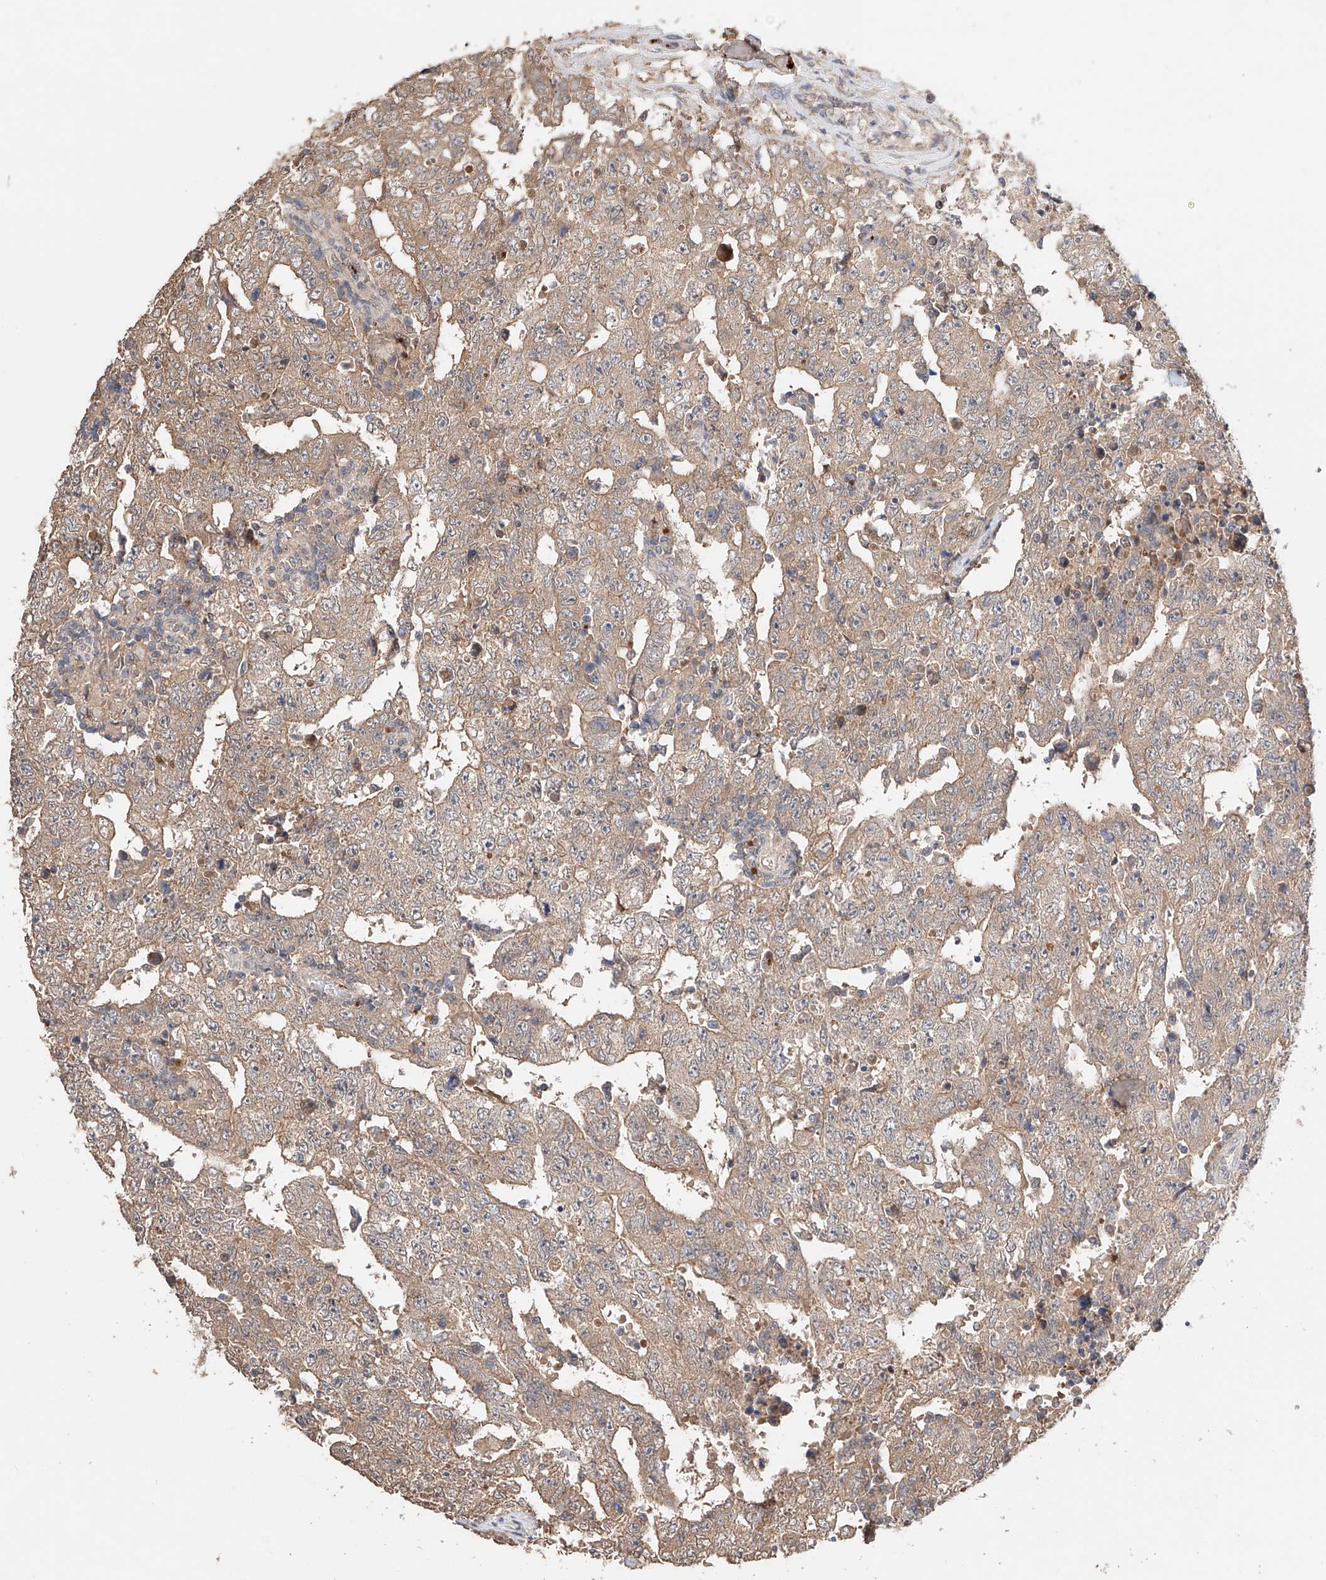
{"staining": {"intensity": "weak", "quantity": ">75%", "location": "cytoplasmic/membranous"}, "tissue": "testis cancer", "cell_type": "Tumor cells", "image_type": "cancer", "snomed": [{"axis": "morphology", "description": "Carcinoma, Embryonal, NOS"}, {"axis": "topography", "description": "Testis"}], "caption": "Human embryonal carcinoma (testis) stained with a protein marker shows weak staining in tumor cells.", "gene": "ZFHX2", "patient": {"sex": "male", "age": 26}}